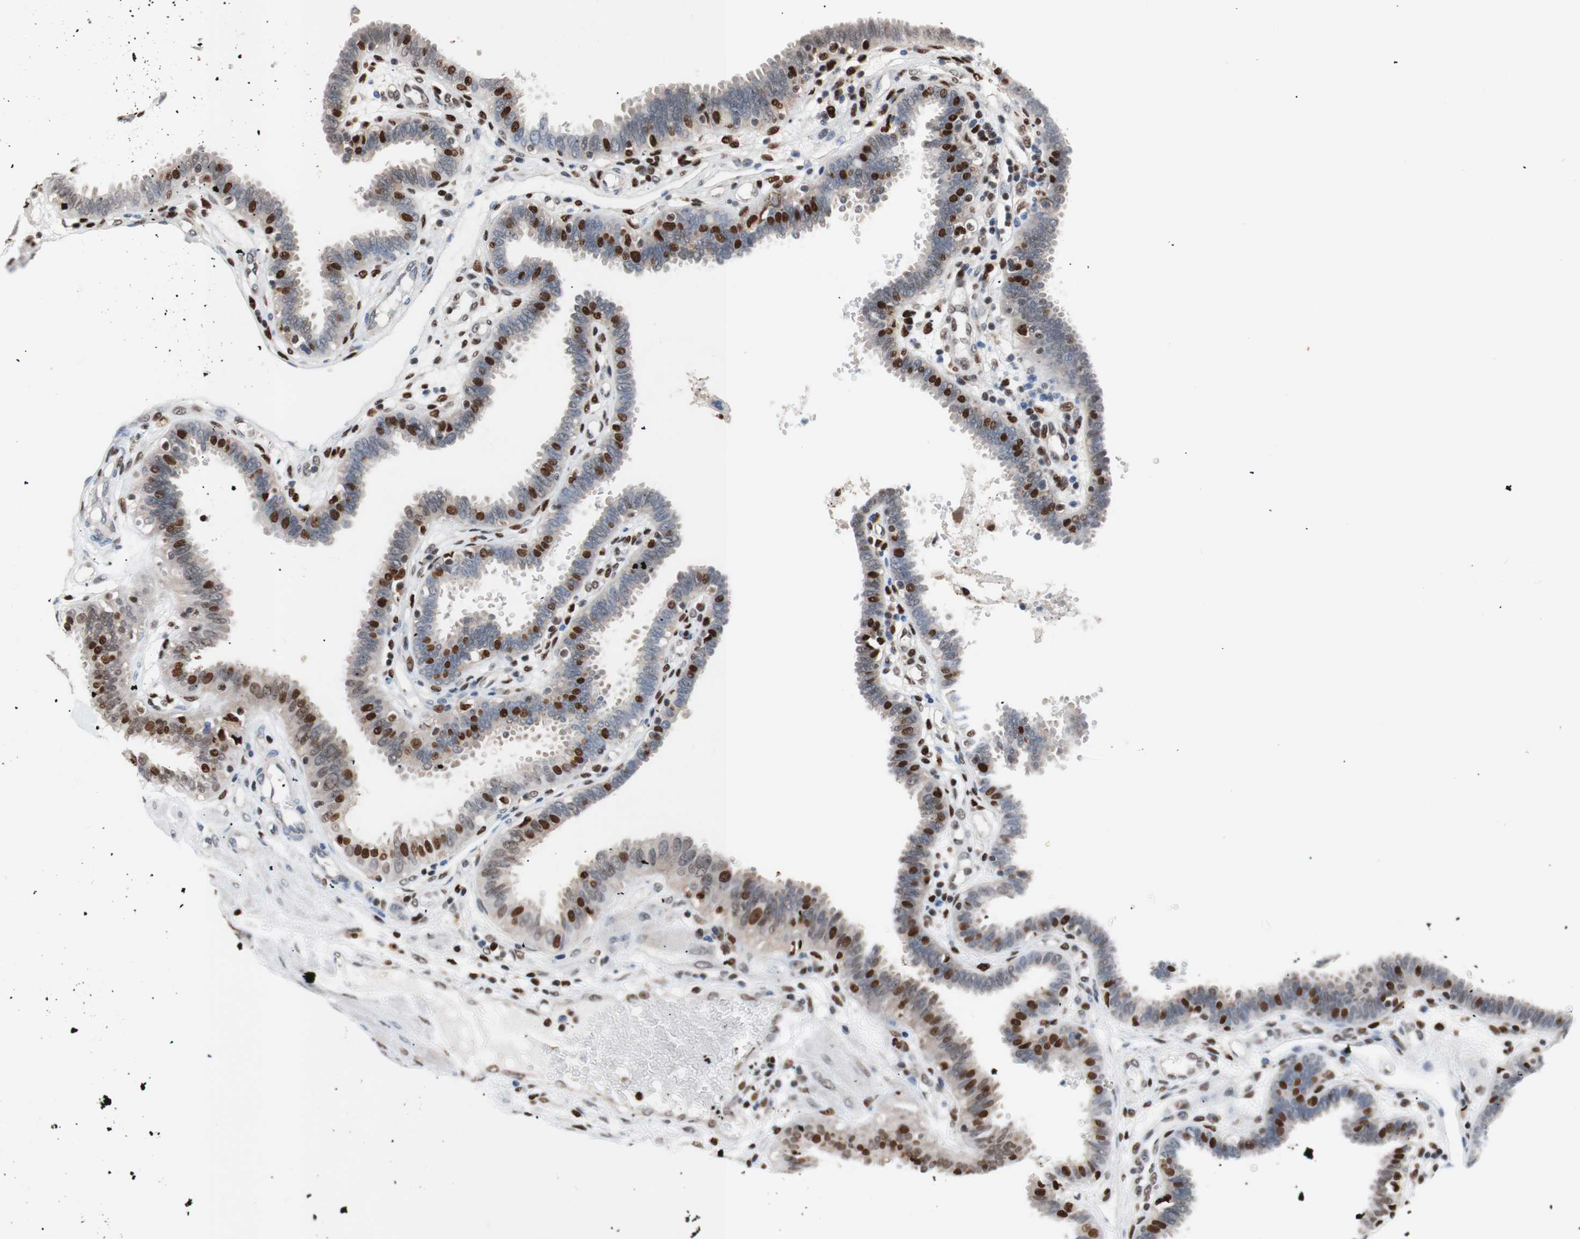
{"staining": {"intensity": "strong", "quantity": "25%-75%", "location": "nuclear"}, "tissue": "fallopian tube", "cell_type": "Glandular cells", "image_type": "normal", "snomed": [{"axis": "morphology", "description": "Normal tissue, NOS"}, {"axis": "topography", "description": "Fallopian tube"}], "caption": "Protein expression analysis of normal fallopian tube reveals strong nuclear positivity in approximately 25%-75% of glandular cells. Nuclei are stained in blue.", "gene": "EED", "patient": {"sex": "female", "age": 32}}